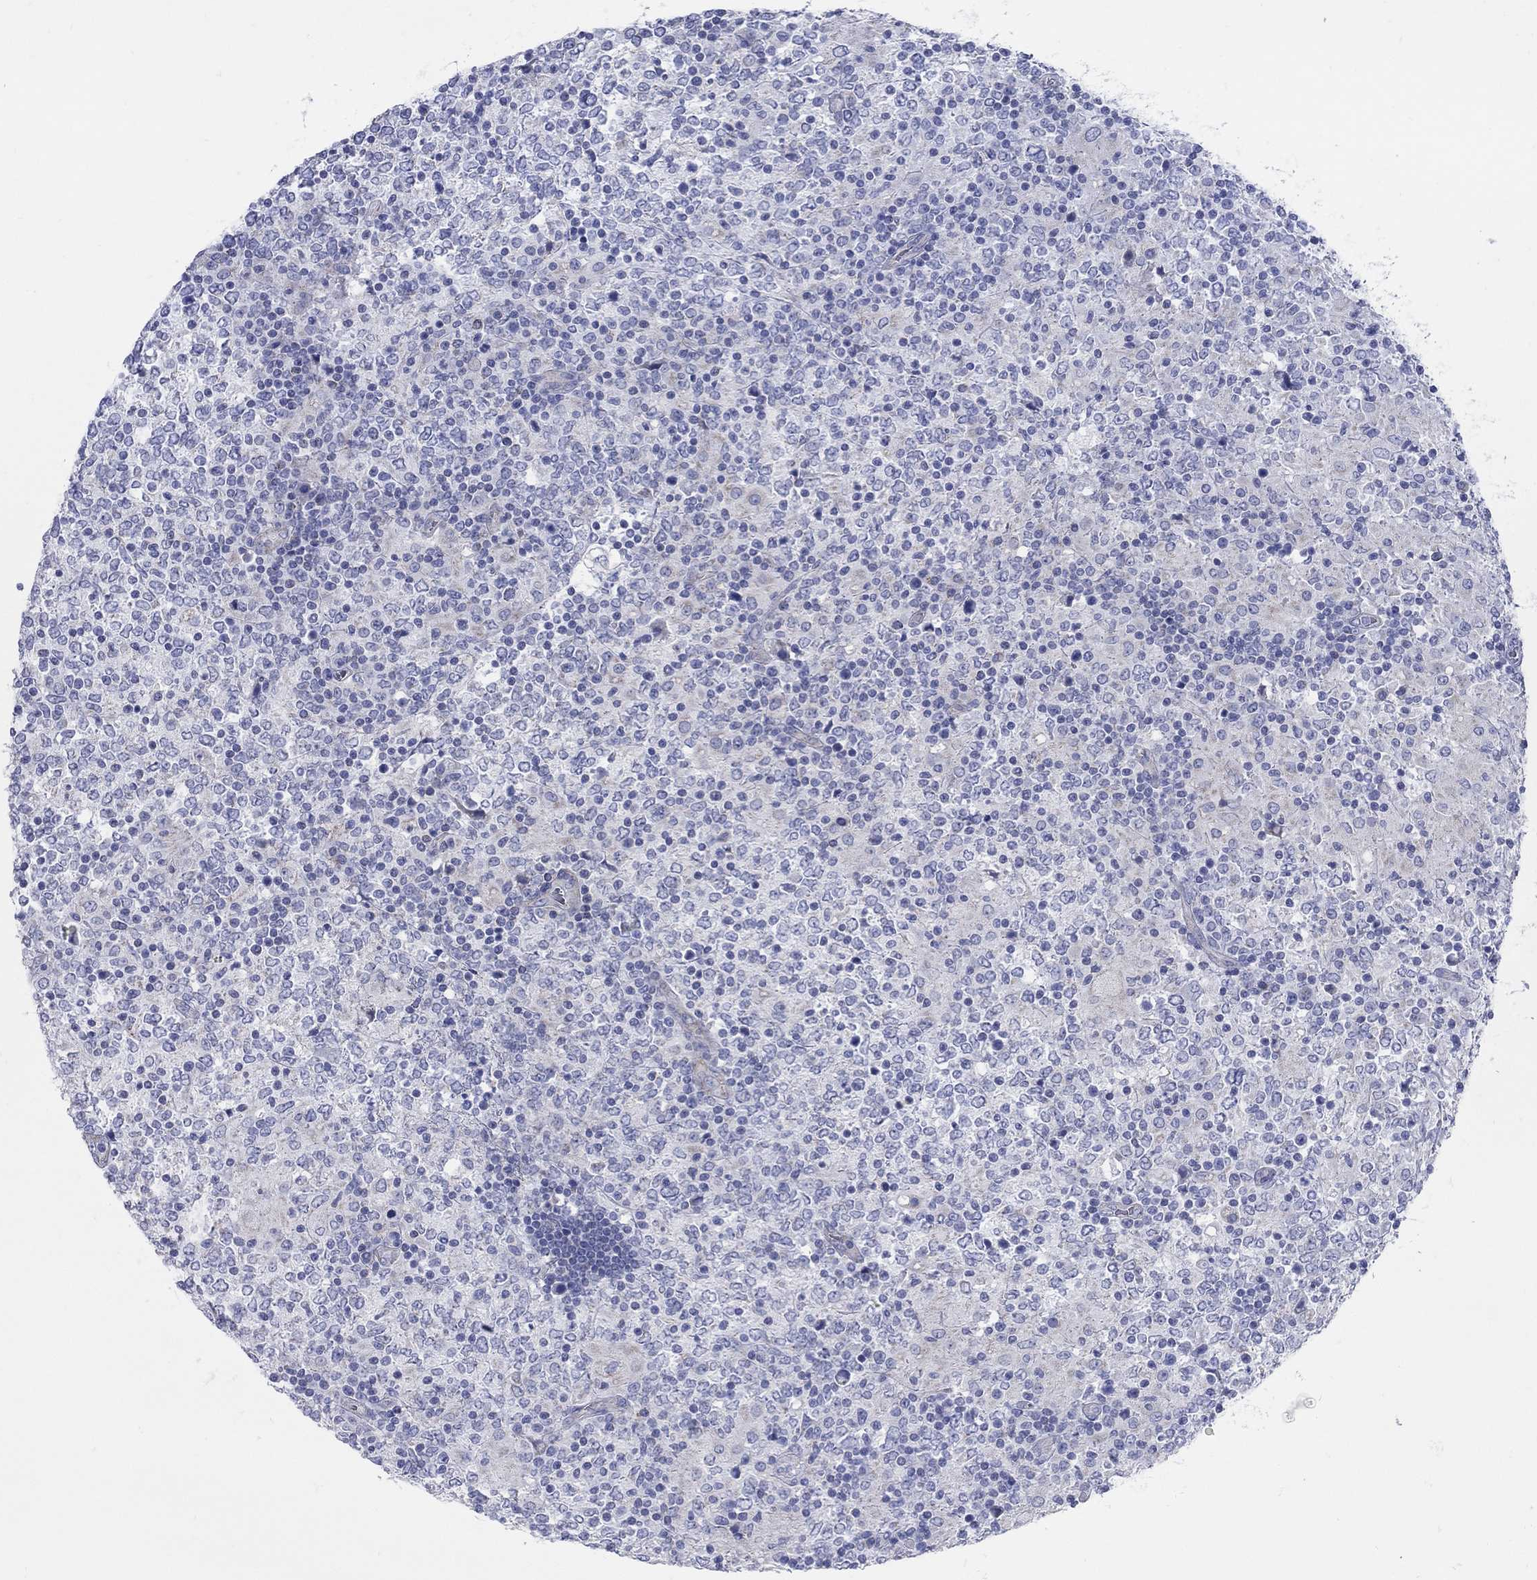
{"staining": {"intensity": "negative", "quantity": "none", "location": "none"}, "tissue": "lymphoma", "cell_type": "Tumor cells", "image_type": "cancer", "snomed": [{"axis": "morphology", "description": "Malignant lymphoma, non-Hodgkin's type, High grade"}, {"axis": "topography", "description": "Lymph node"}], "caption": "There is no significant staining in tumor cells of high-grade malignant lymphoma, non-Hodgkin's type.", "gene": "PDZD3", "patient": {"sex": "female", "age": 84}}